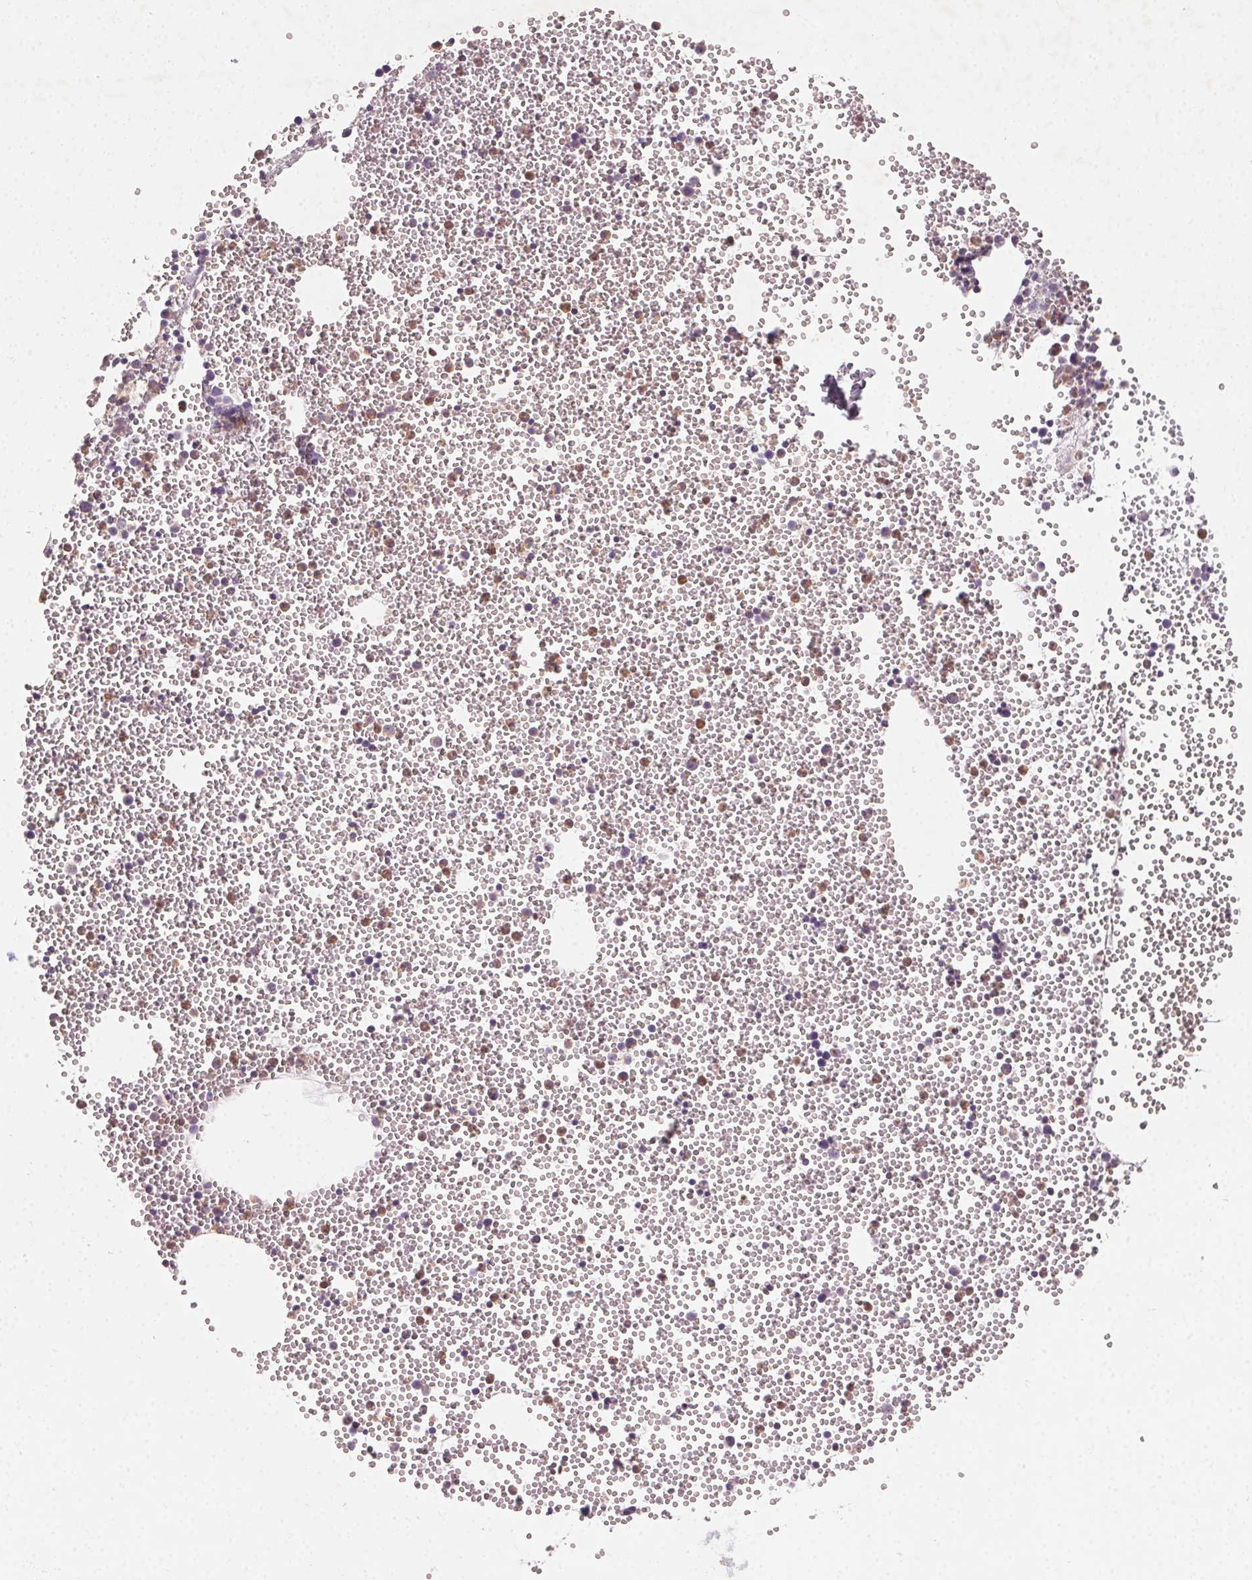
{"staining": {"intensity": "moderate", "quantity": "<25%", "location": "cytoplasmic/membranous"}, "tissue": "bone marrow", "cell_type": "Hematopoietic cells", "image_type": "normal", "snomed": [{"axis": "morphology", "description": "Normal tissue, NOS"}, {"axis": "topography", "description": "Bone marrow"}], "caption": "Unremarkable bone marrow was stained to show a protein in brown. There is low levels of moderate cytoplasmic/membranous staining in approximately <25% of hematopoietic cells.", "gene": "AP1S1", "patient": {"sex": "male", "age": 89}}